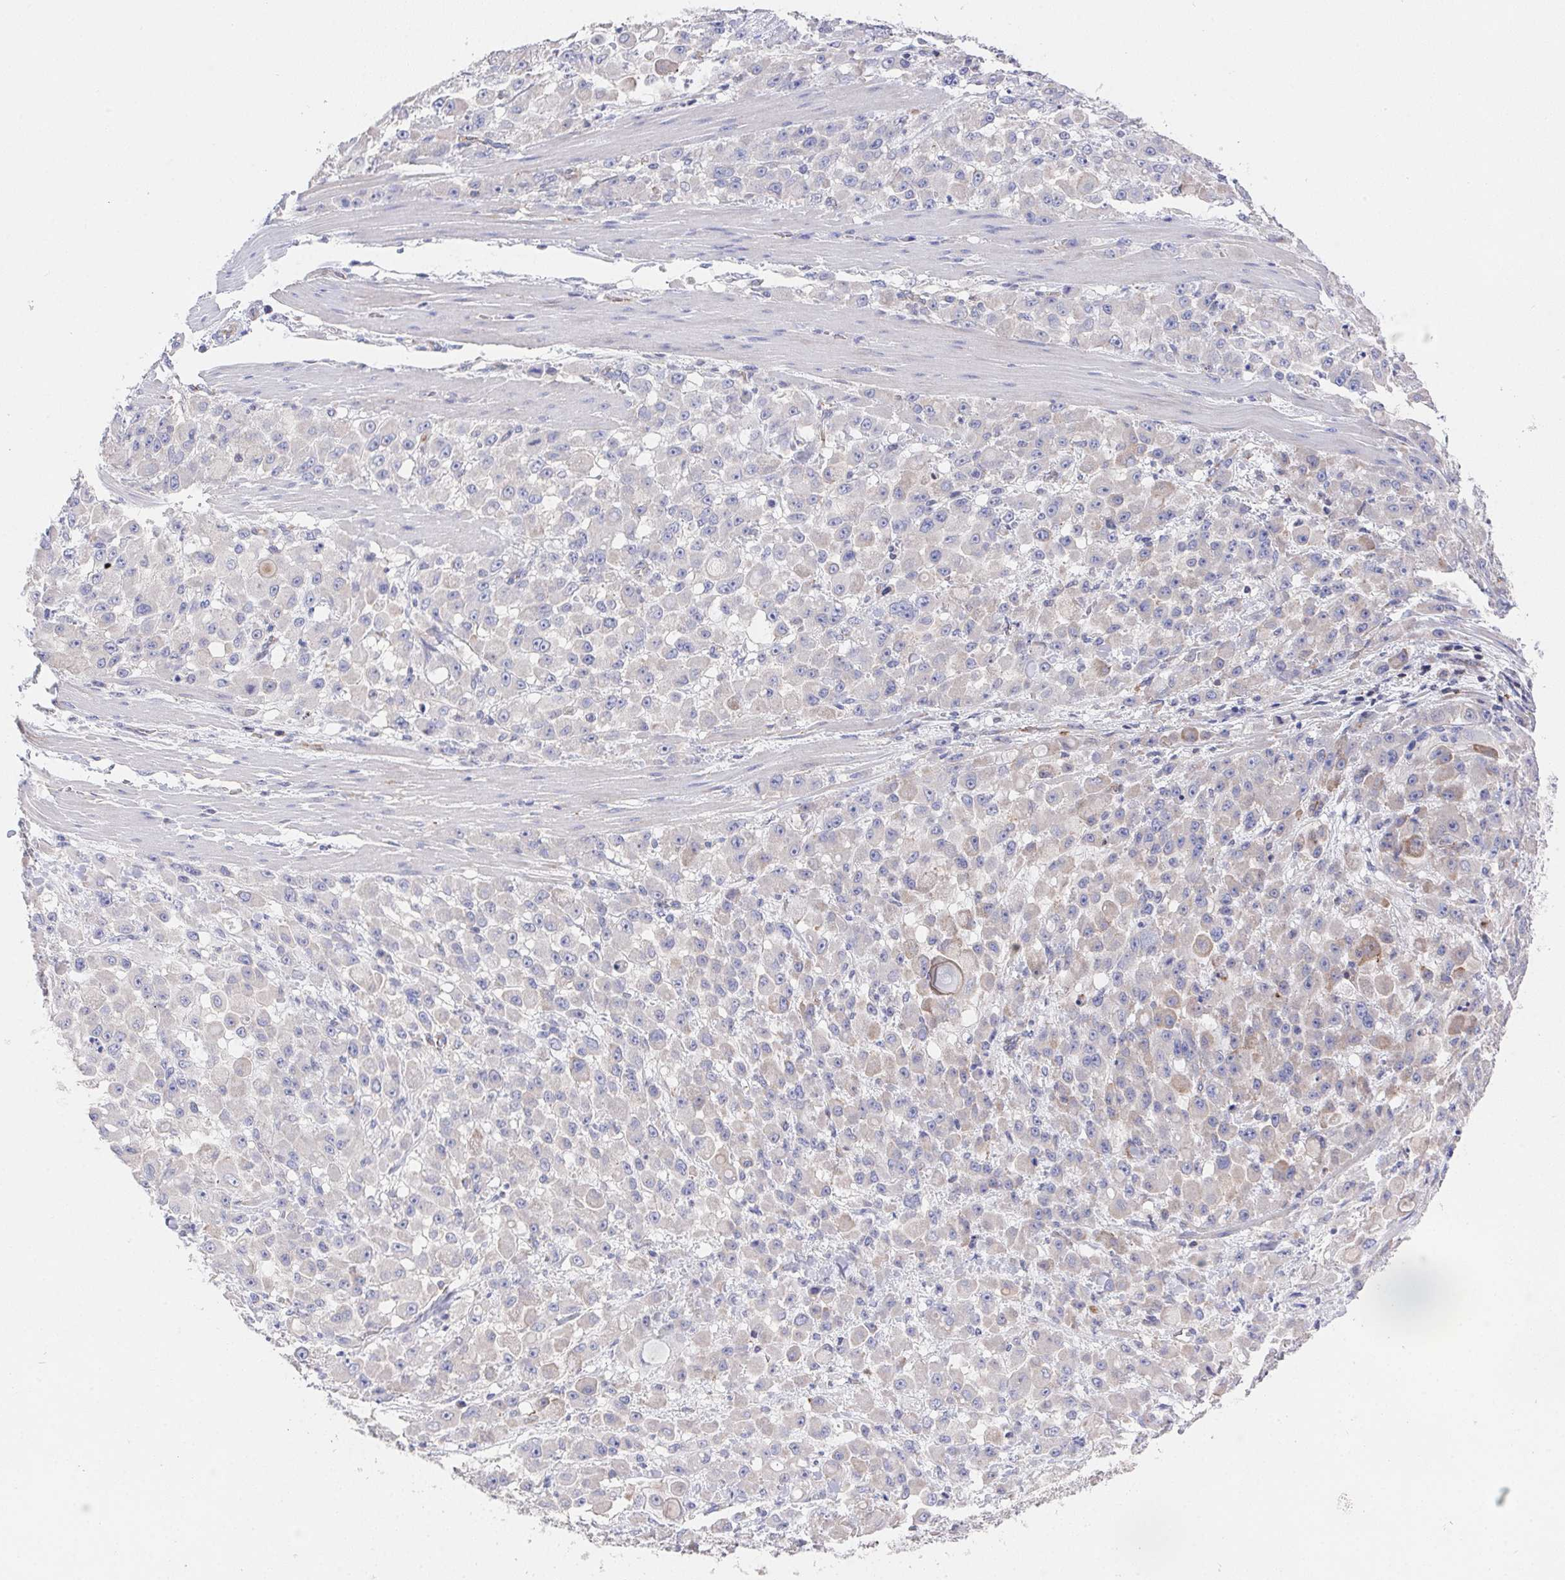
{"staining": {"intensity": "weak", "quantity": "<25%", "location": "cytoplasmic/membranous"}, "tissue": "stomach cancer", "cell_type": "Tumor cells", "image_type": "cancer", "snomed": [{"axis": "morphology", "description": "Adenocarcinoma, NOS"}, {"axis": "topography", "description": "Stomach"}], "caption": "Immunohistochemistry histopathology image of adenocarcinoma (stomach) stained for a protein (brown), which demonstrates no staining in tumor cells.", "gene": "PRG3", "patient": {"sex": "female", "age": 76}}